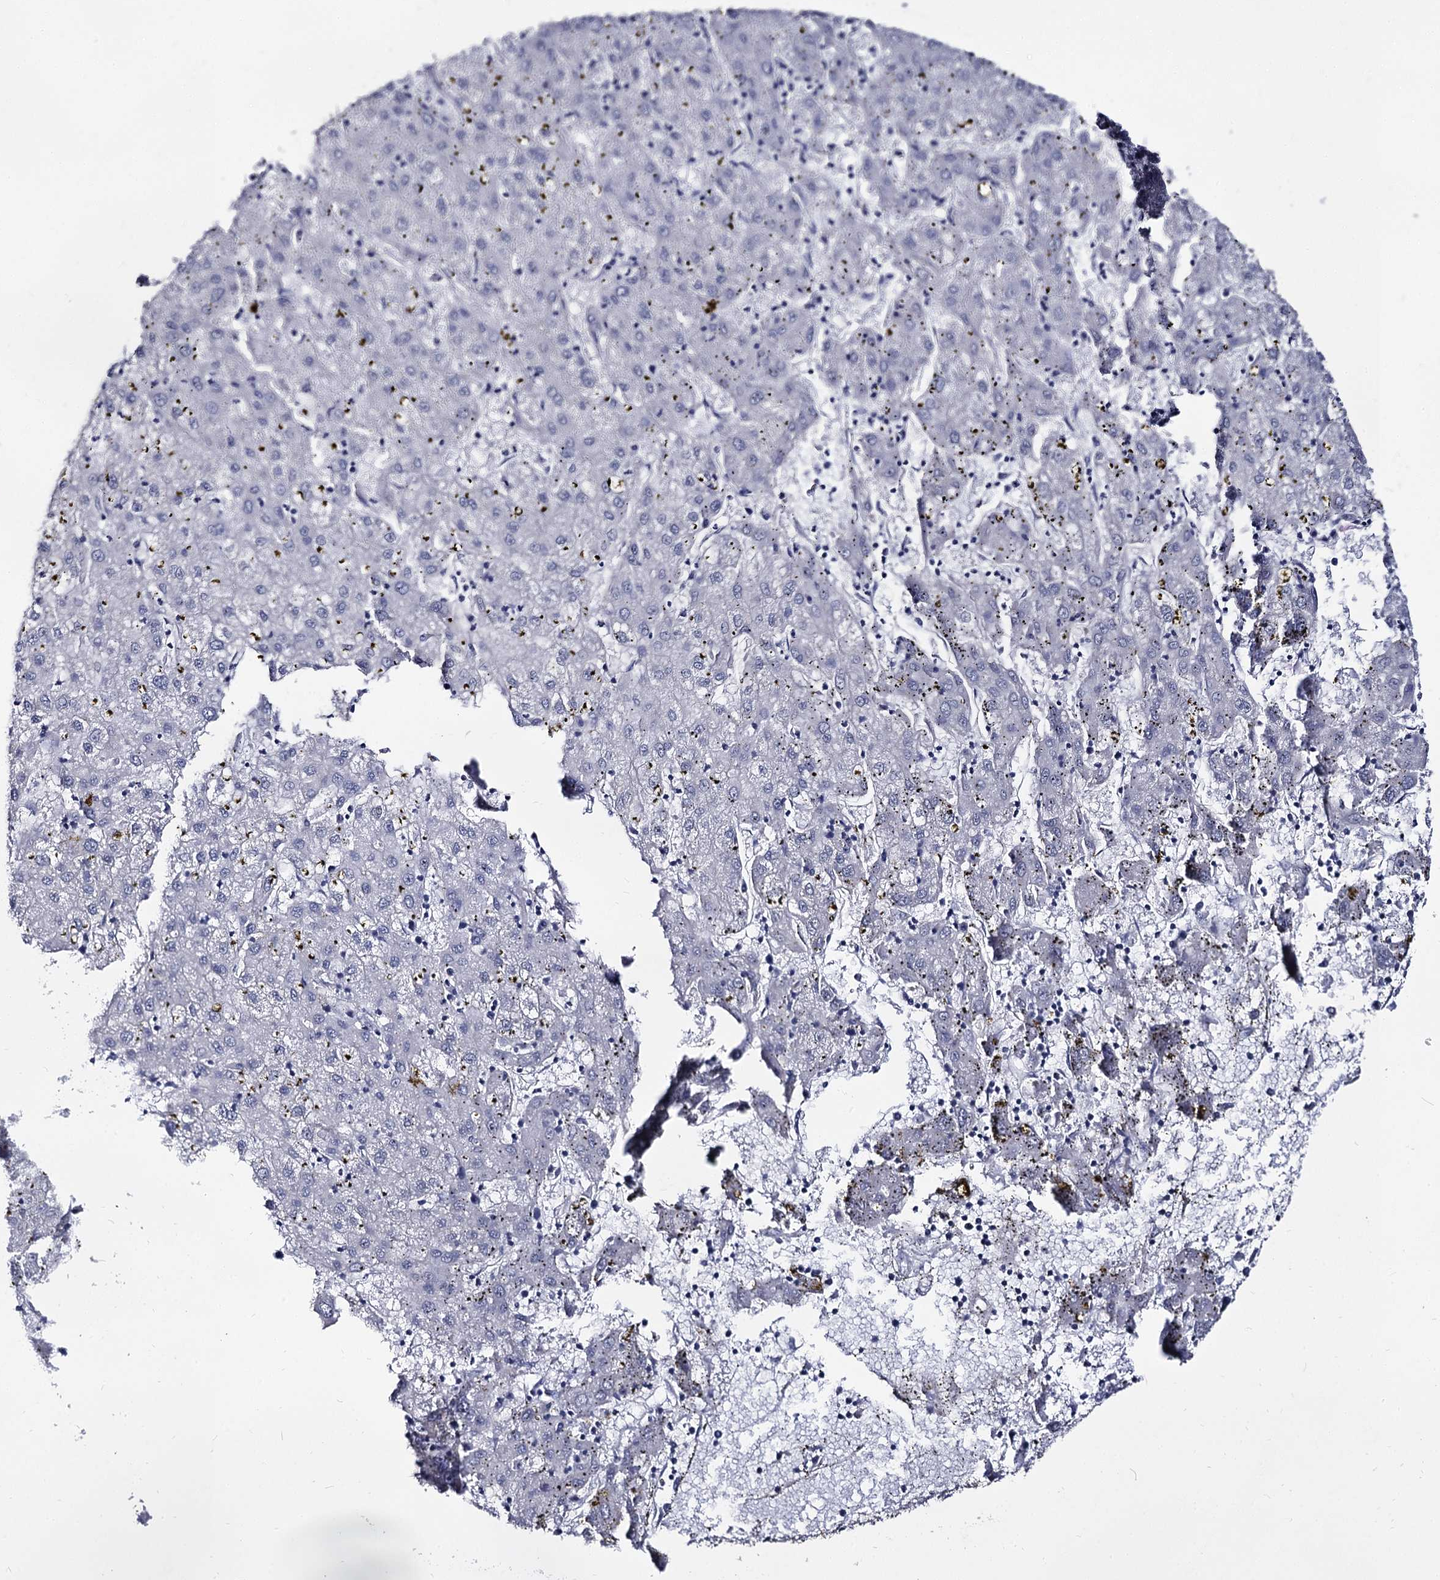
{"staining": {"intensity": "negative", "quantity": "none", "location": "none"}, "tissue": "liver cancer", "cell_type": "Tumor cells", "image_type": "cancer", "snomed": [{"axis": "morphology", "description": "Carcinoma, Hepatocellular, NOS"}, {"axis": "topography", "description": "Liver"}], "caption": "An image of human hepatocellular carcinoma (liver) is negative for staining in tumor cells. Brightfield microscopy of IHC stained with DAB (brown) and hematoxylin (blue), captured at high magnification.", "gene": "CBFB", "patient": {"sex": "male", "age": 72}}